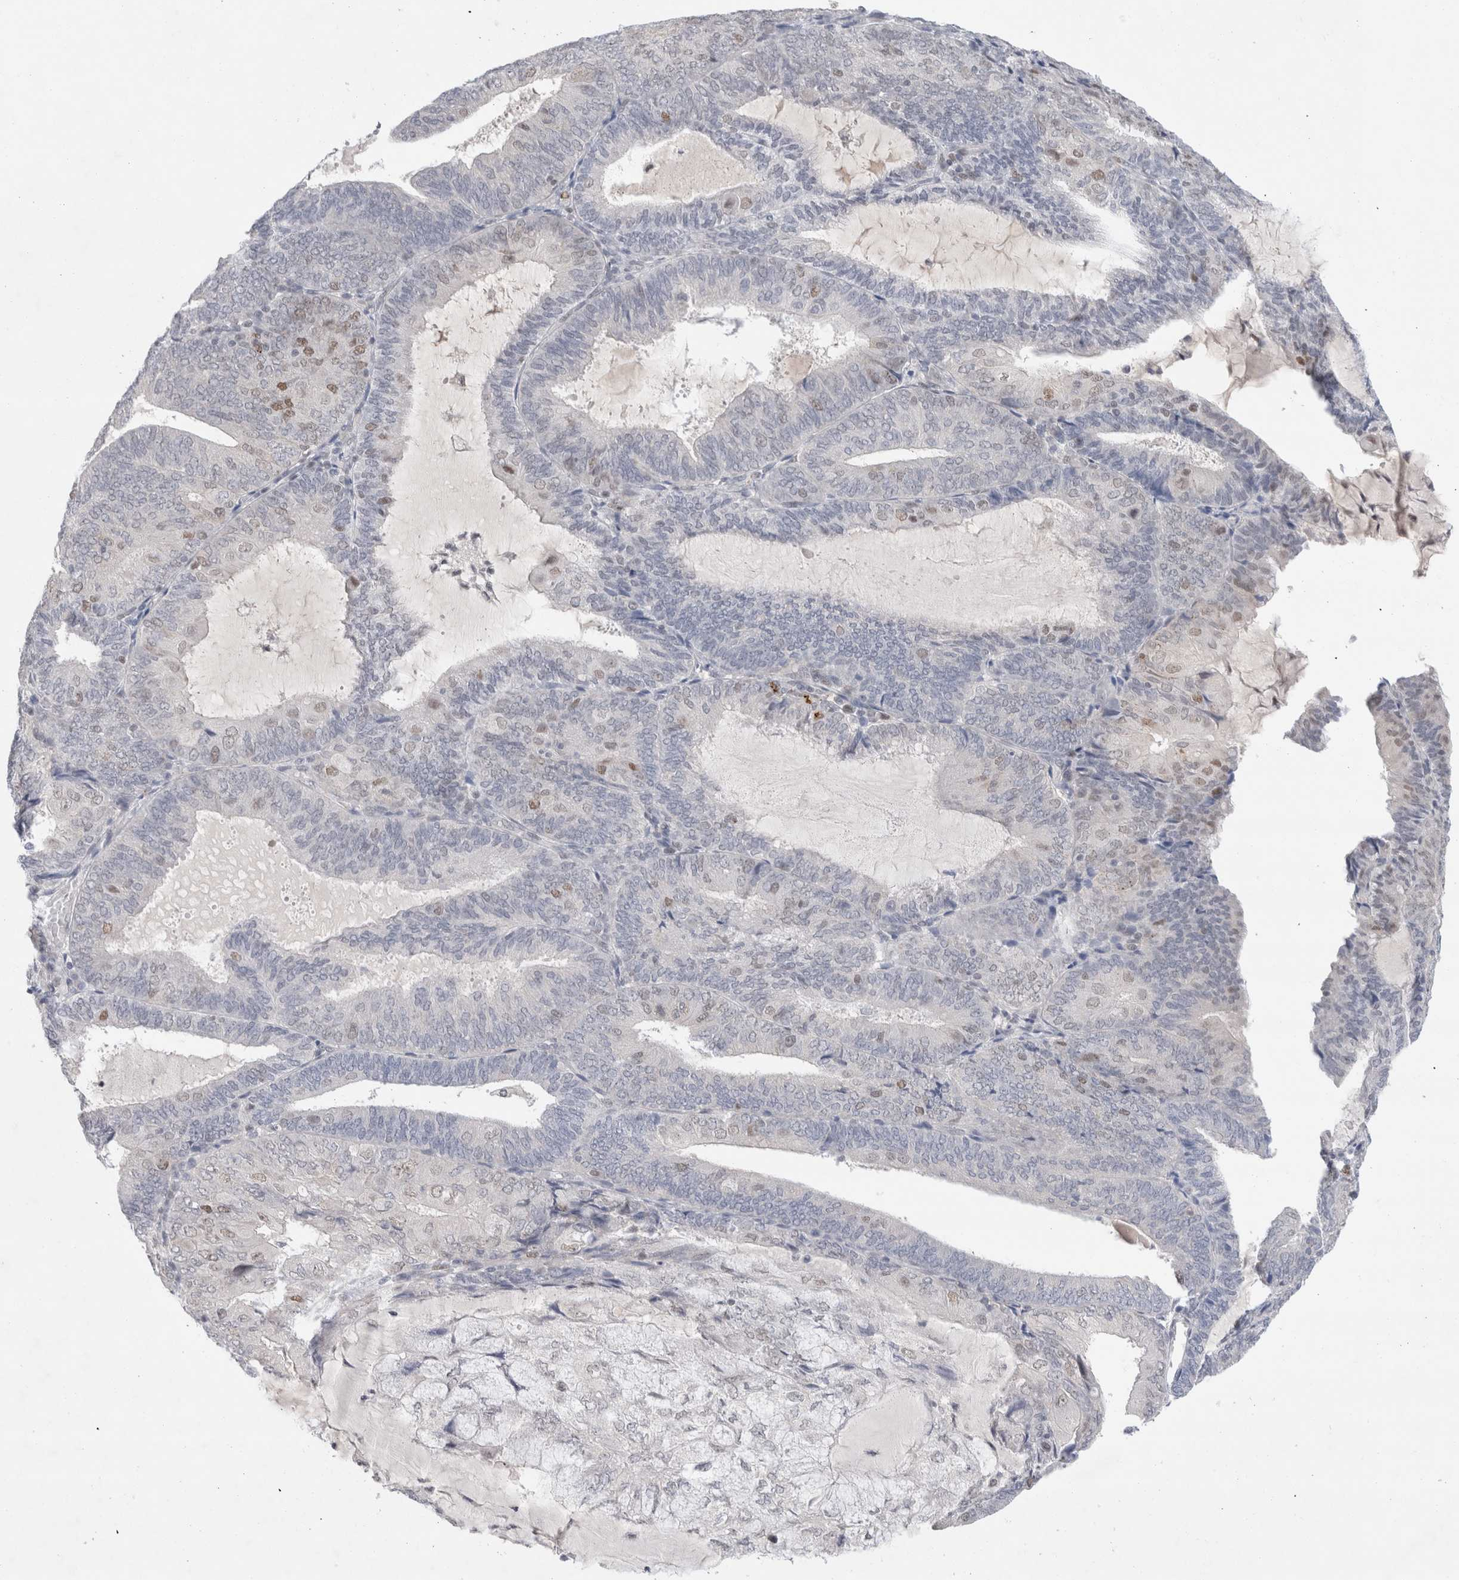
{"staining": {"intensity": "negative", "quantity": "none", "location": "none"}, "tissue": "endometrial cancer", "cell_type": "Tumor cells", "image_type": "cancer", "snomed": [{"axis": "morphology", "description": "Adenocarcinoma, NOS"}, {"axis": "topography", "description": "Endometrium"}], "caption": "The photomicrograph displays no significant expression in tumor cells of endometrial adenocarcinoma.", "gene": "KNL1", "patient": {"sex": "female", "age": 81}}